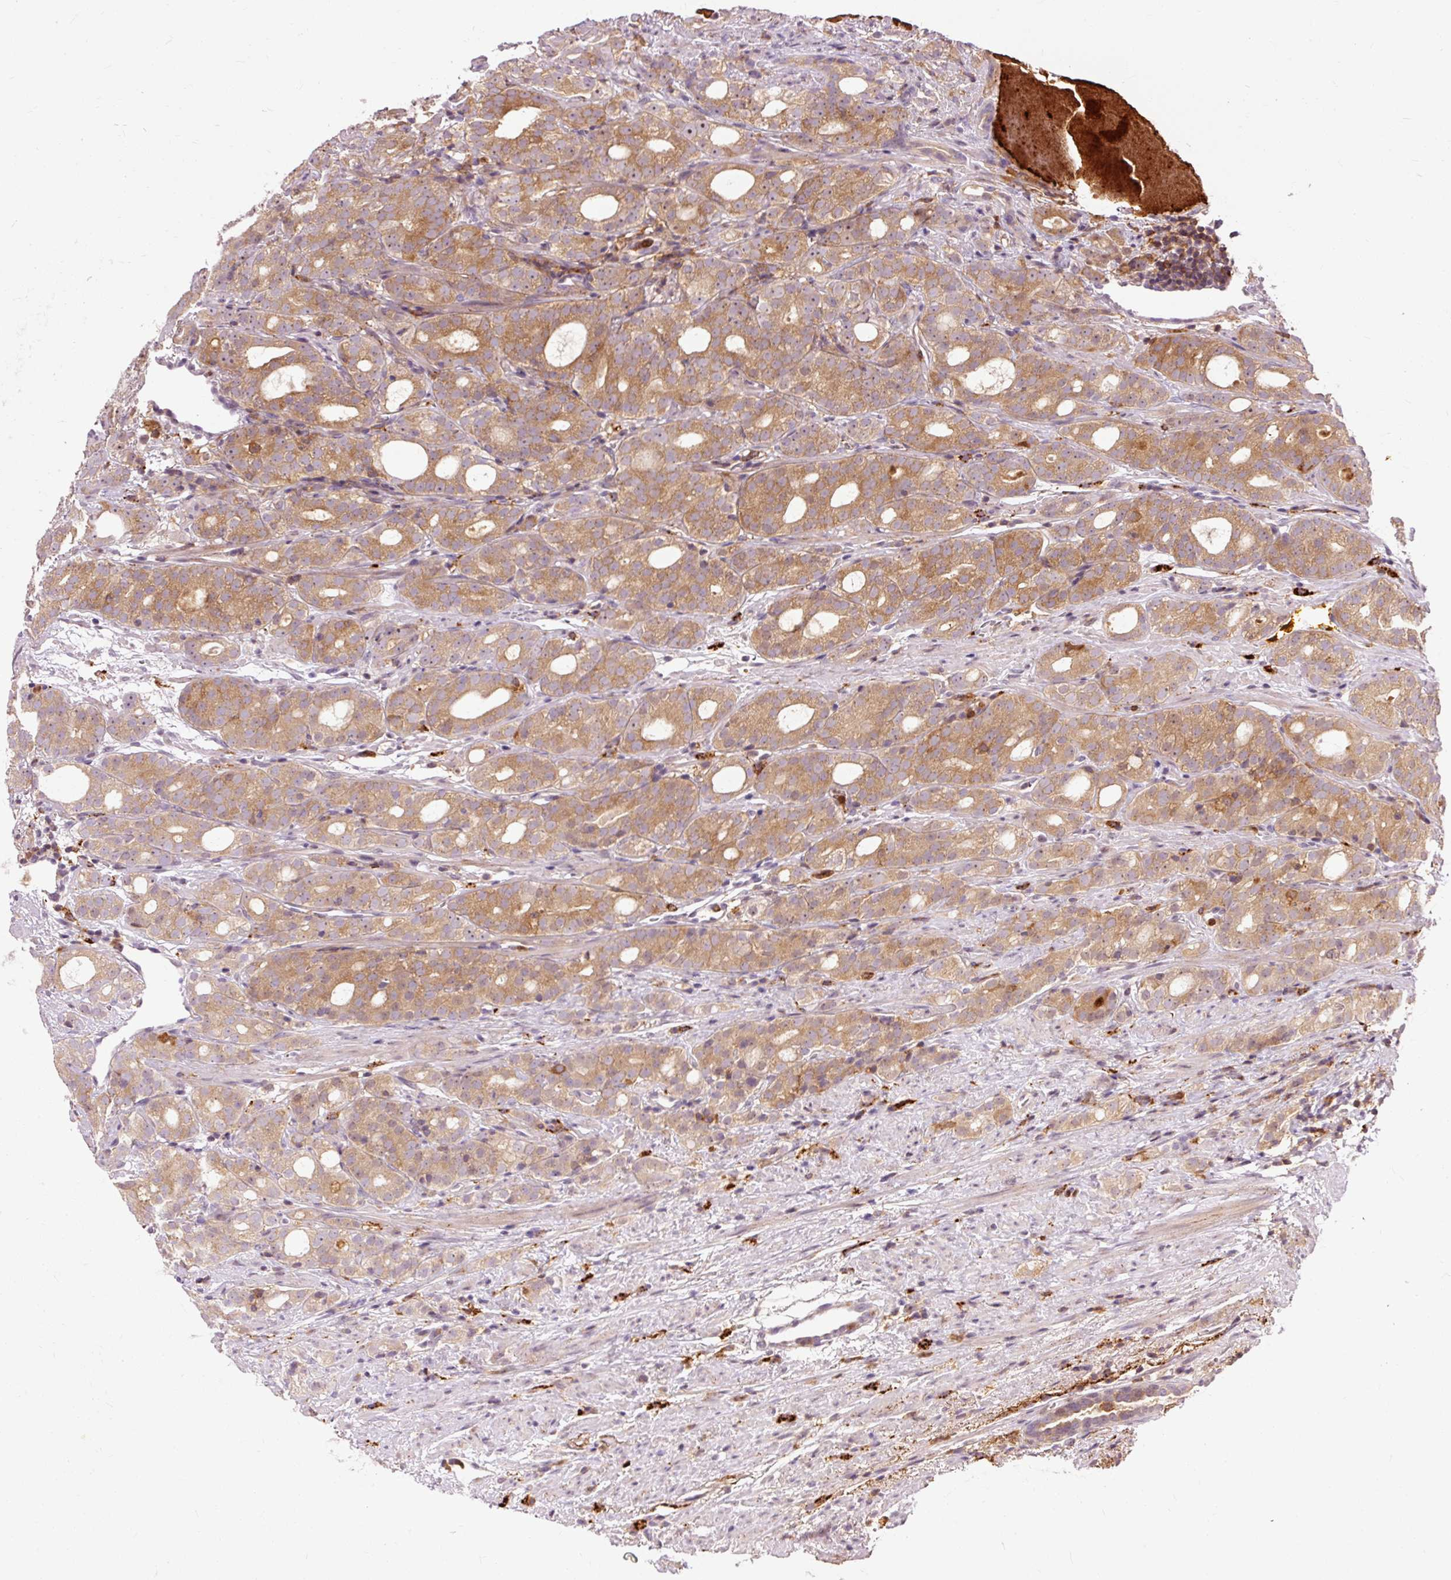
{"staining": {"intensity": "moderate", "quantity": ">75%", "location": "cytoplasmic/membranous"}, "tissue": "prostate cancer", "cell_type": "Tumor cells", "image_type": "cancer", "snomed": [{"axis": "morphology", "description": "Adenocarcinoma, High grade"}, {"axis": "topography", "description": "Prostate"}], "caption": "Immunohistochemical staining of prostate cancer (adenocarcinoma (high-grade)) exhibits medium levels of moderate cytoplasmic/membranous protein positivity in about >75% of tumor cells.", "gene": "CEBPZ", "patient": {"sex": "male", "age": 64}}